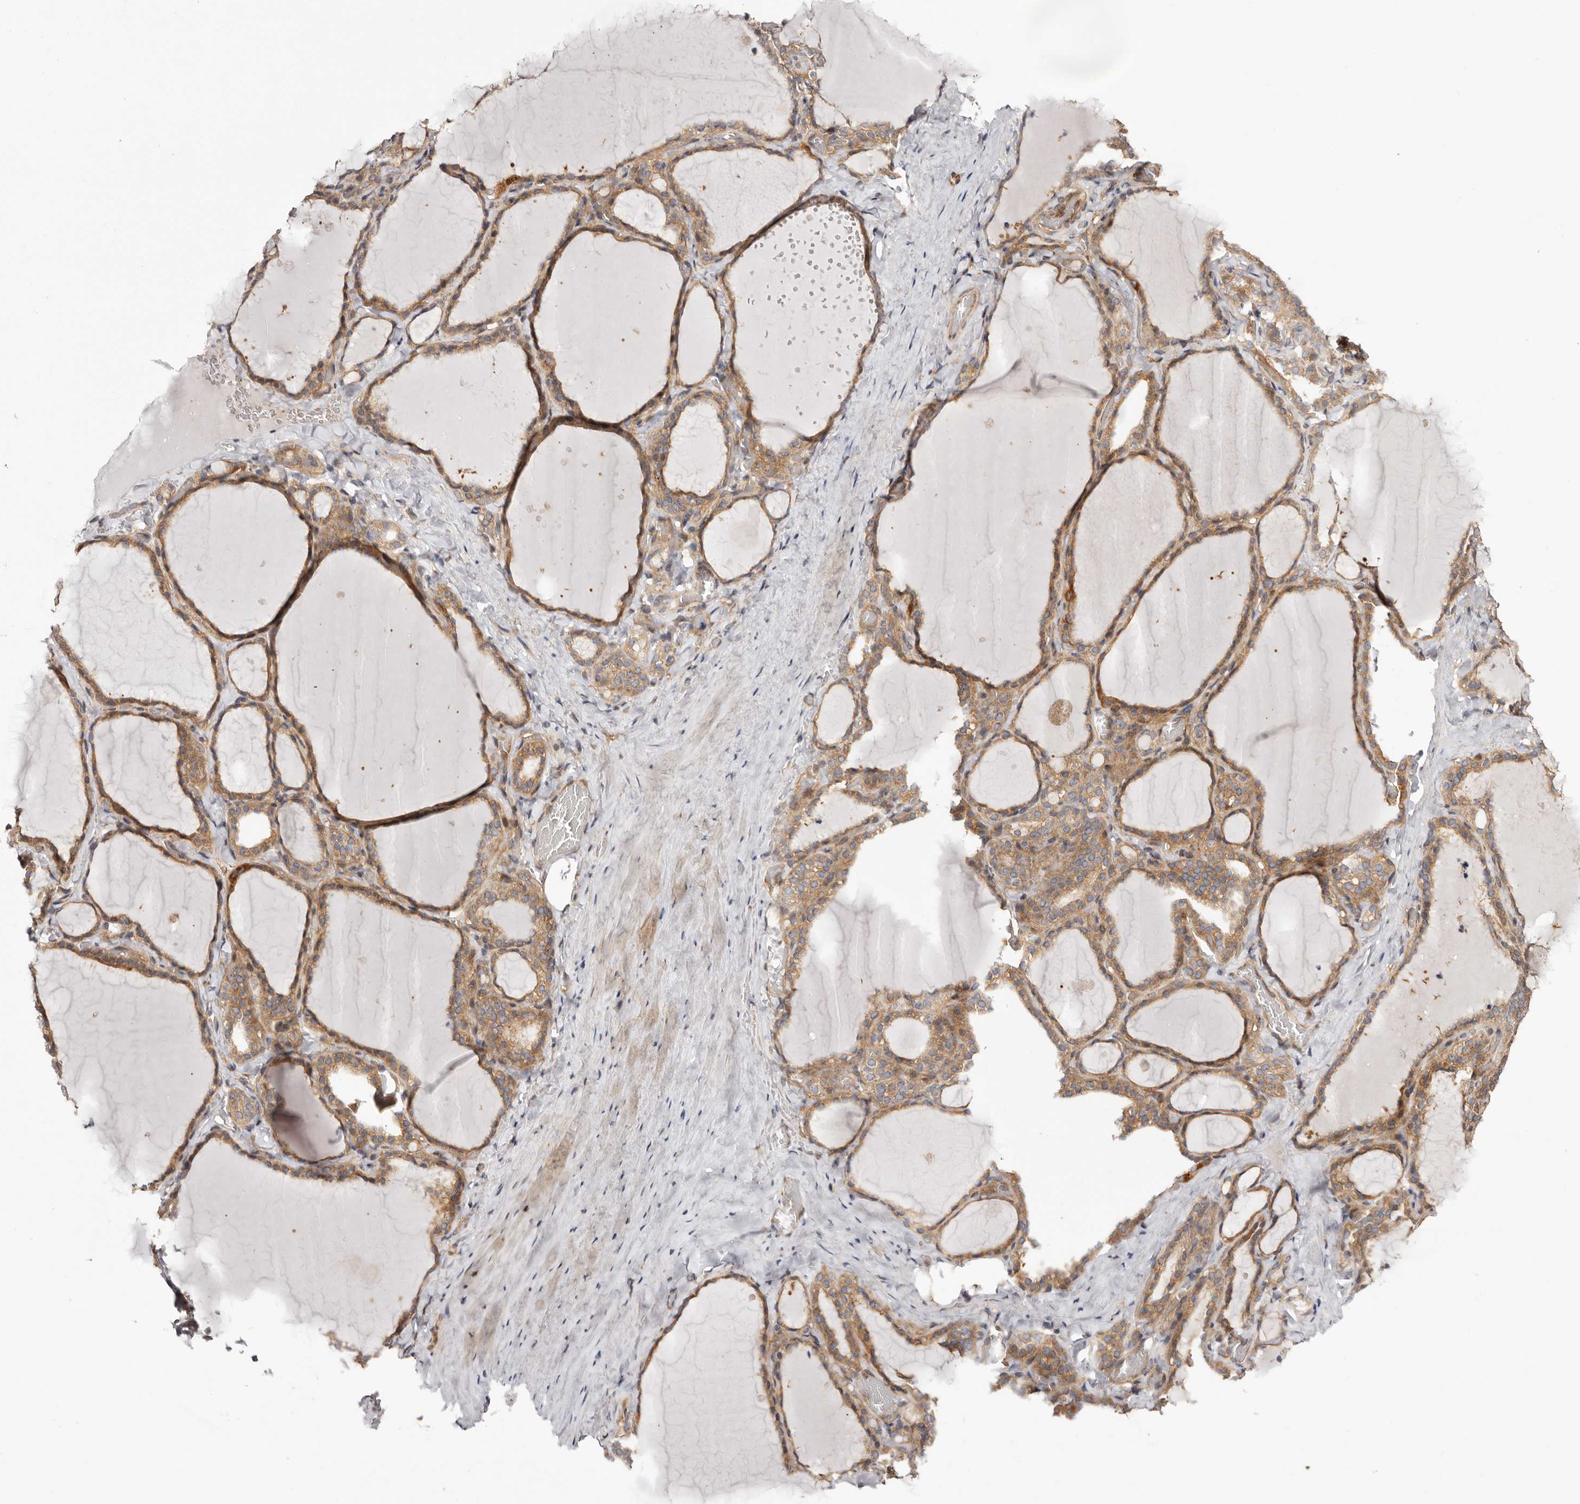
{"staining": {"intensity": "moderate", "quantity": ">75%", "location": "cytoplasmic/membranous"}, "tissue": "thyroid gland", "cell_type": "Glandular cells", "image_type": "normal", "snomed": [{"axis": "morphology", "description": "Normal tissue, NOS"}, {"axis": "topography", "description": "Thyroid gland"}], "caption": "Glandular cells reveal medium levels of moderate cytoplasmic/membranous positivity in about >75% of cells in benign human thyroid gland.", "gene": "PANK4", "patient": {"sex": "female", "age": 22}}